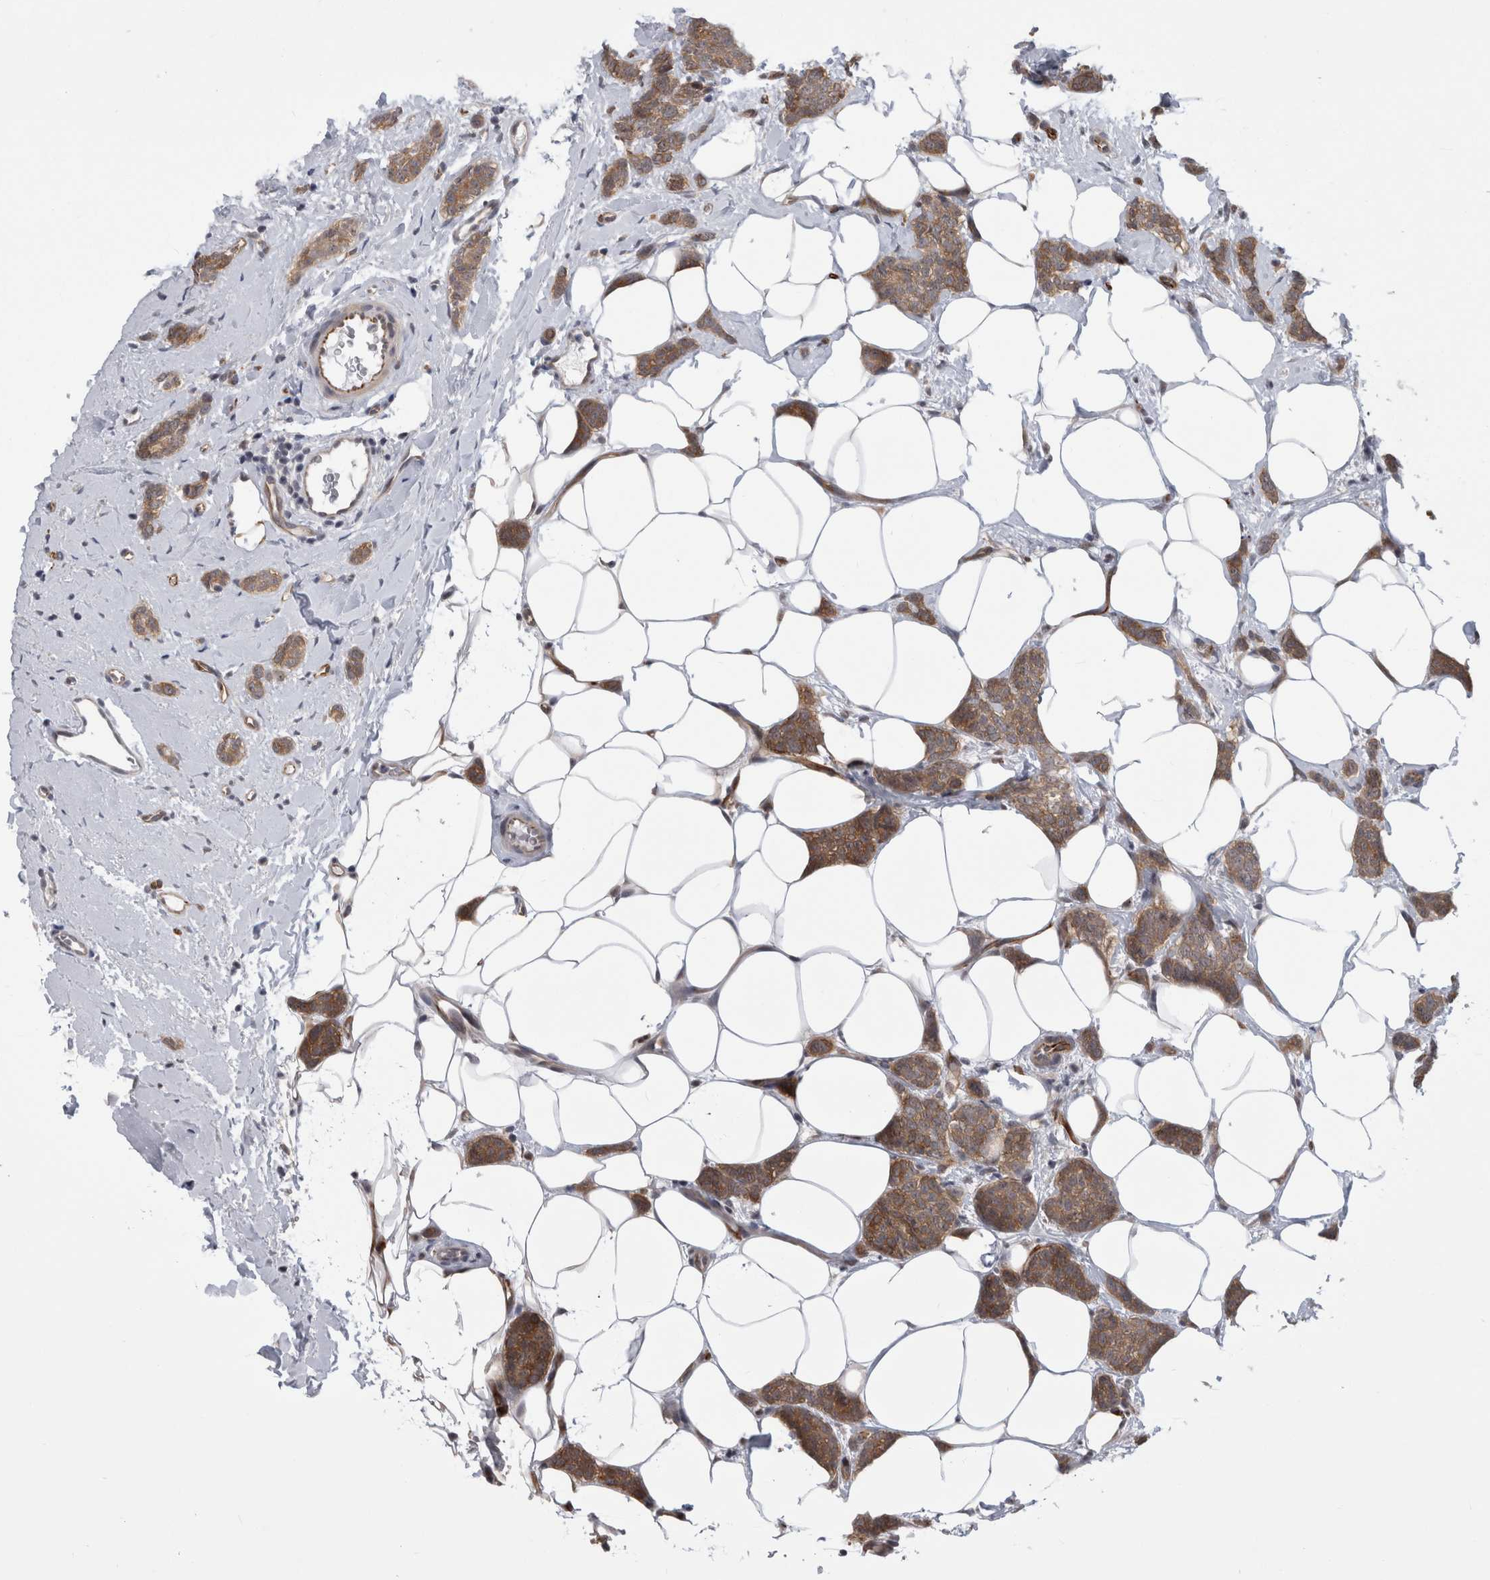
{"staining": {"intensity": "strong", "quantity": "25%-75%", "location": "cytoplasmic/membranous"}, "tissue": "breast cancer", "cell_type": "Tumor cells", "image_type": "cancer", "snomed": [{"axis": "morphology", "description": "Lobular carcinoma"}, {"axis": "topography", "description": "Skin"}, {"axis": "topography", "description": "Breast"}], "caption": "Immunohistochemical staining of human breast cancer demonstrates strong cytoplasmic/membranous protein expression in approximately 25%-75% of tumor cells. The staining was performed using DAB (3,3'-diaminobenzidine), with brown indicating positive protein expression. Nuclei are stained blue with hematoxylin.", "gene": "FAM83H", "patient": {"sex": "female", "age": 46}}